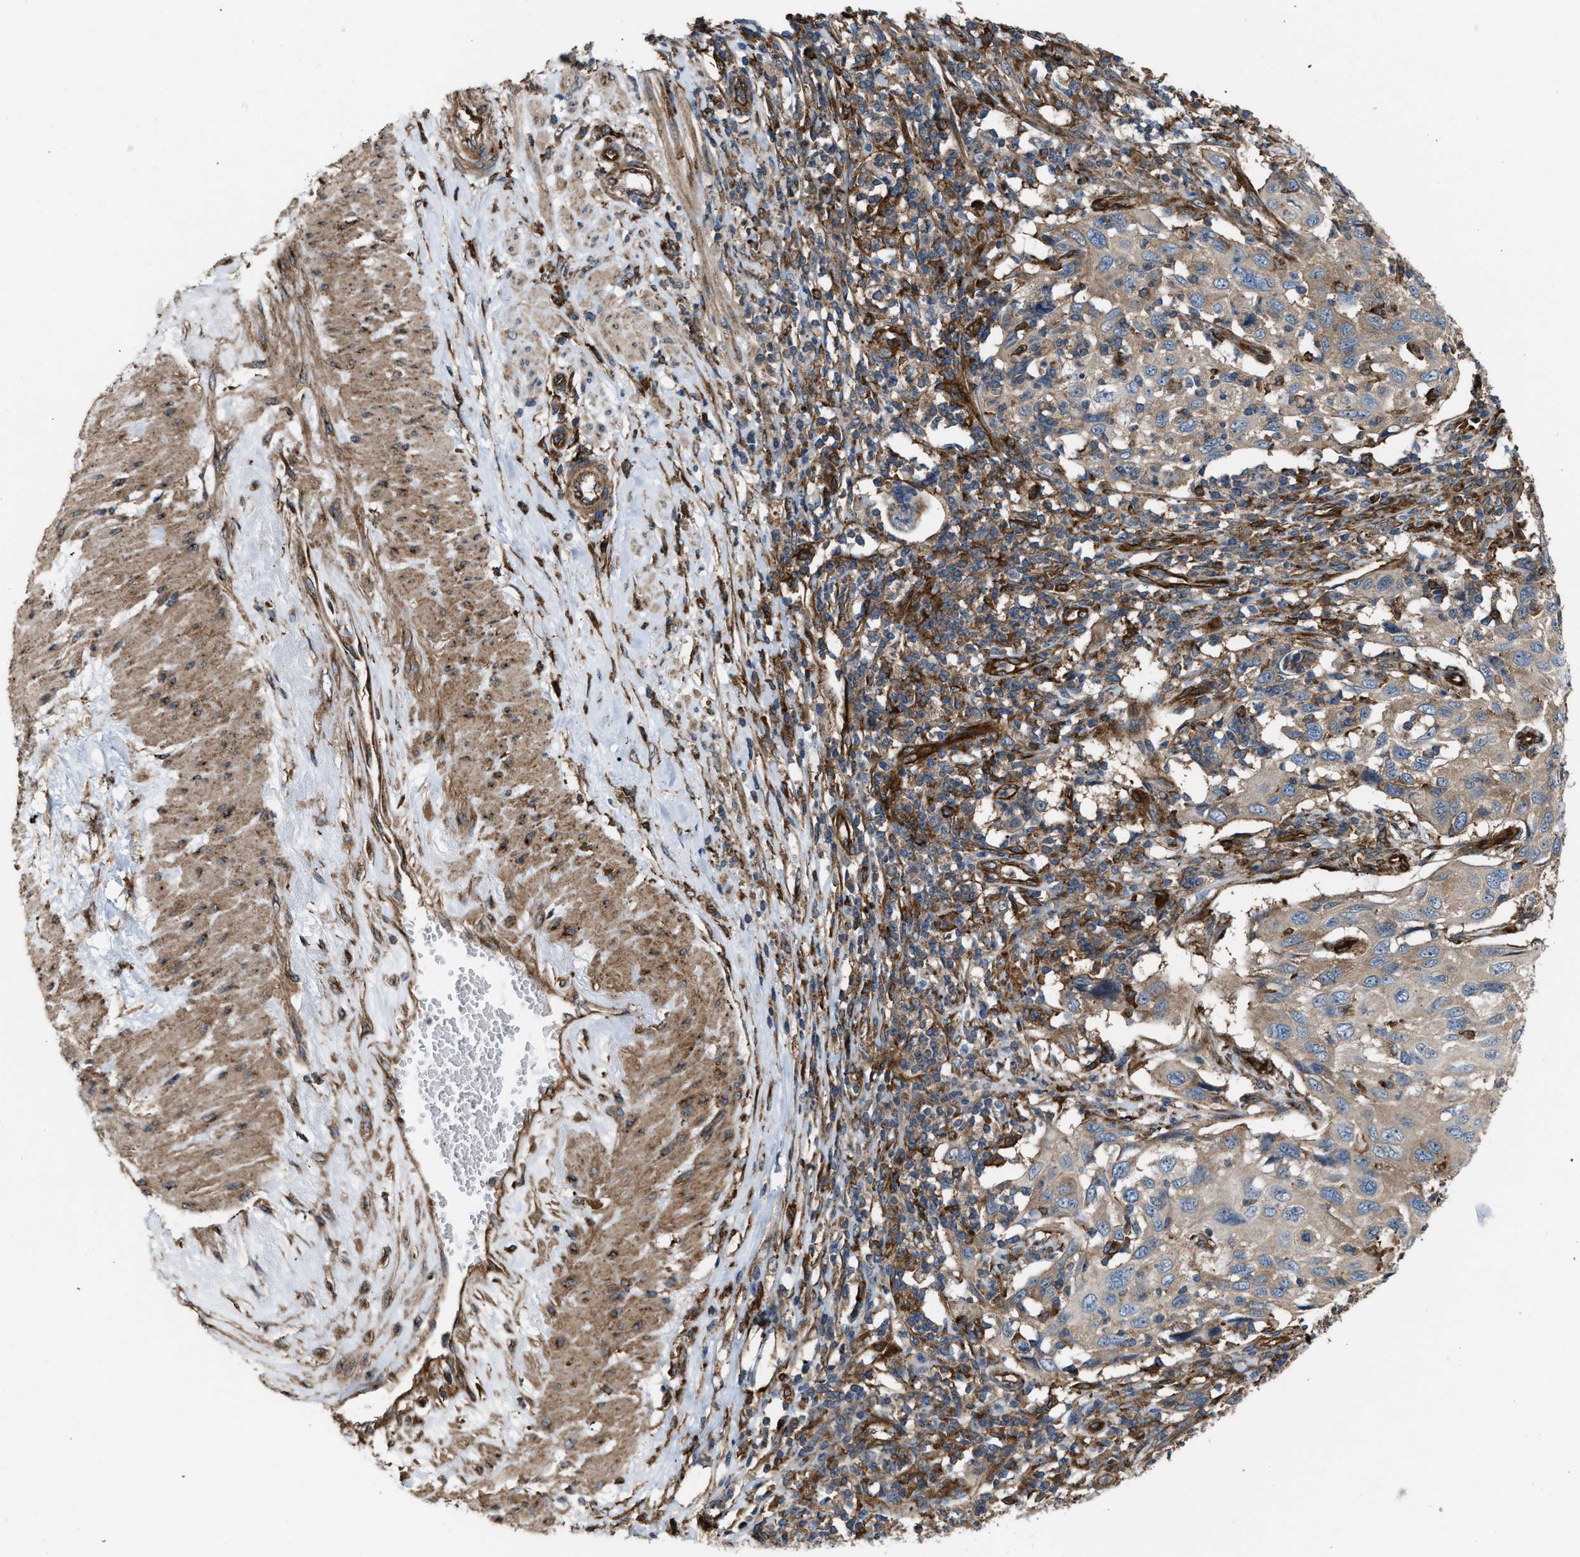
{"staining": {"intensity": "negative", "quantity": "none", "location": "none"}, "tissue": "cervical cancer", "cell_type": "Tumor cells", "image_type": "cancer", "snomed": [{"axis": "morphology", "description": "Squamous cell carcinoma, NOS"}, {"axis": "topography", "description": "Cervix"}], "caption": "Immunohistochemistry (IHC) photomicrograph of human squamous cell carcinoma (cervical) stained for a protein (brown), which demonstrates no staining in tumor cells.", "gene": "PICALM", "patient": {"sex": "female", "age": 70}}